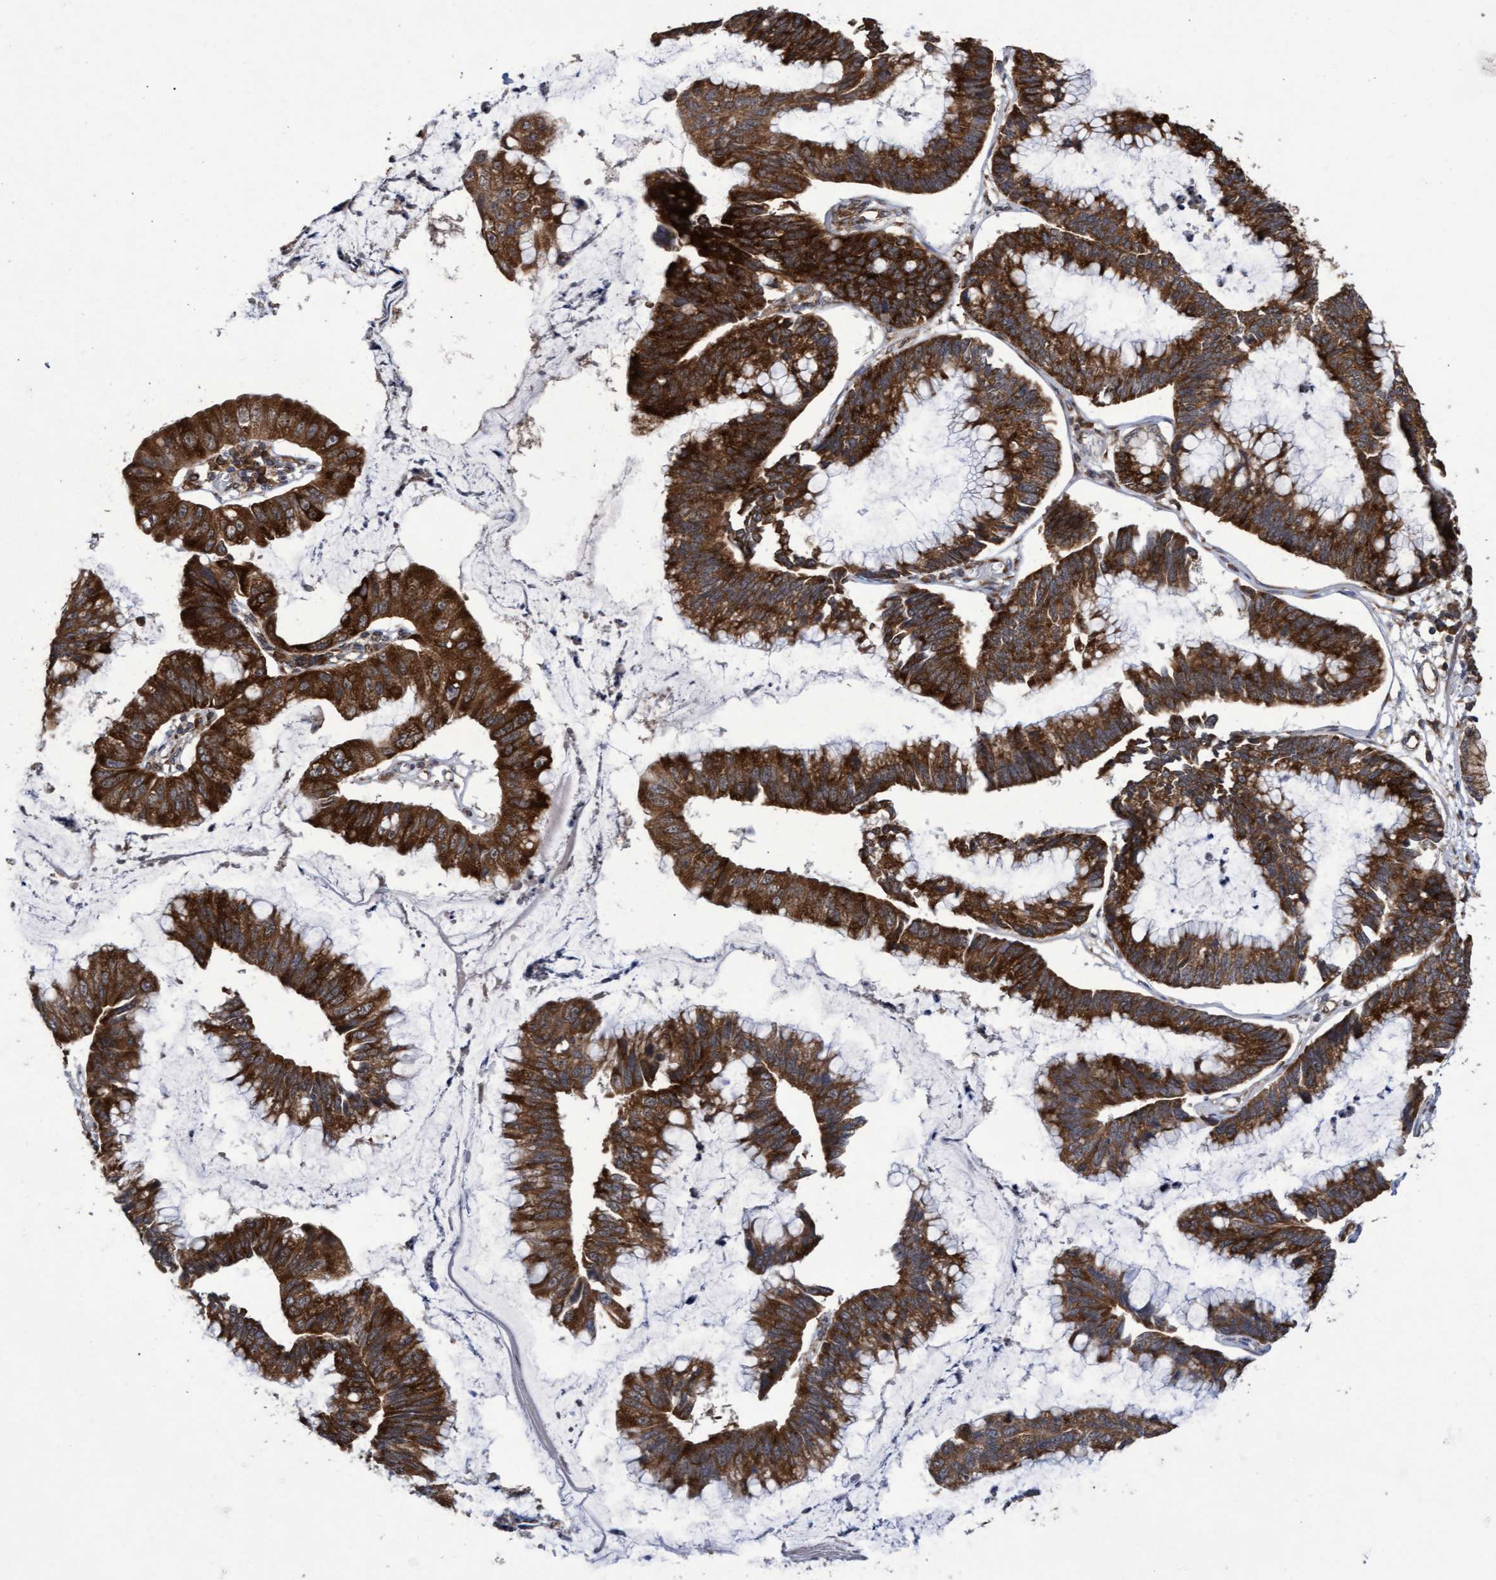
{"staining": {"intensity": "strong", "quantity": ">75%", "location": "cytoplasmic/membranous"}, "tissue": "stomach cancer", "cell_type": "Tumor cells", "image_type": "cancer", "snomed": [{"axis": "morphology", "description": "Adenocarcinoma, NOS"}, {"axis": "topography", "description": "Stomach"}], "caption": "Human adenocarcinoma (stomach) stained with a protein marker exhibits strong staining in tumor cells.", "gene": "ABCF2", "patient": {"sex": "male", "age": 59}}